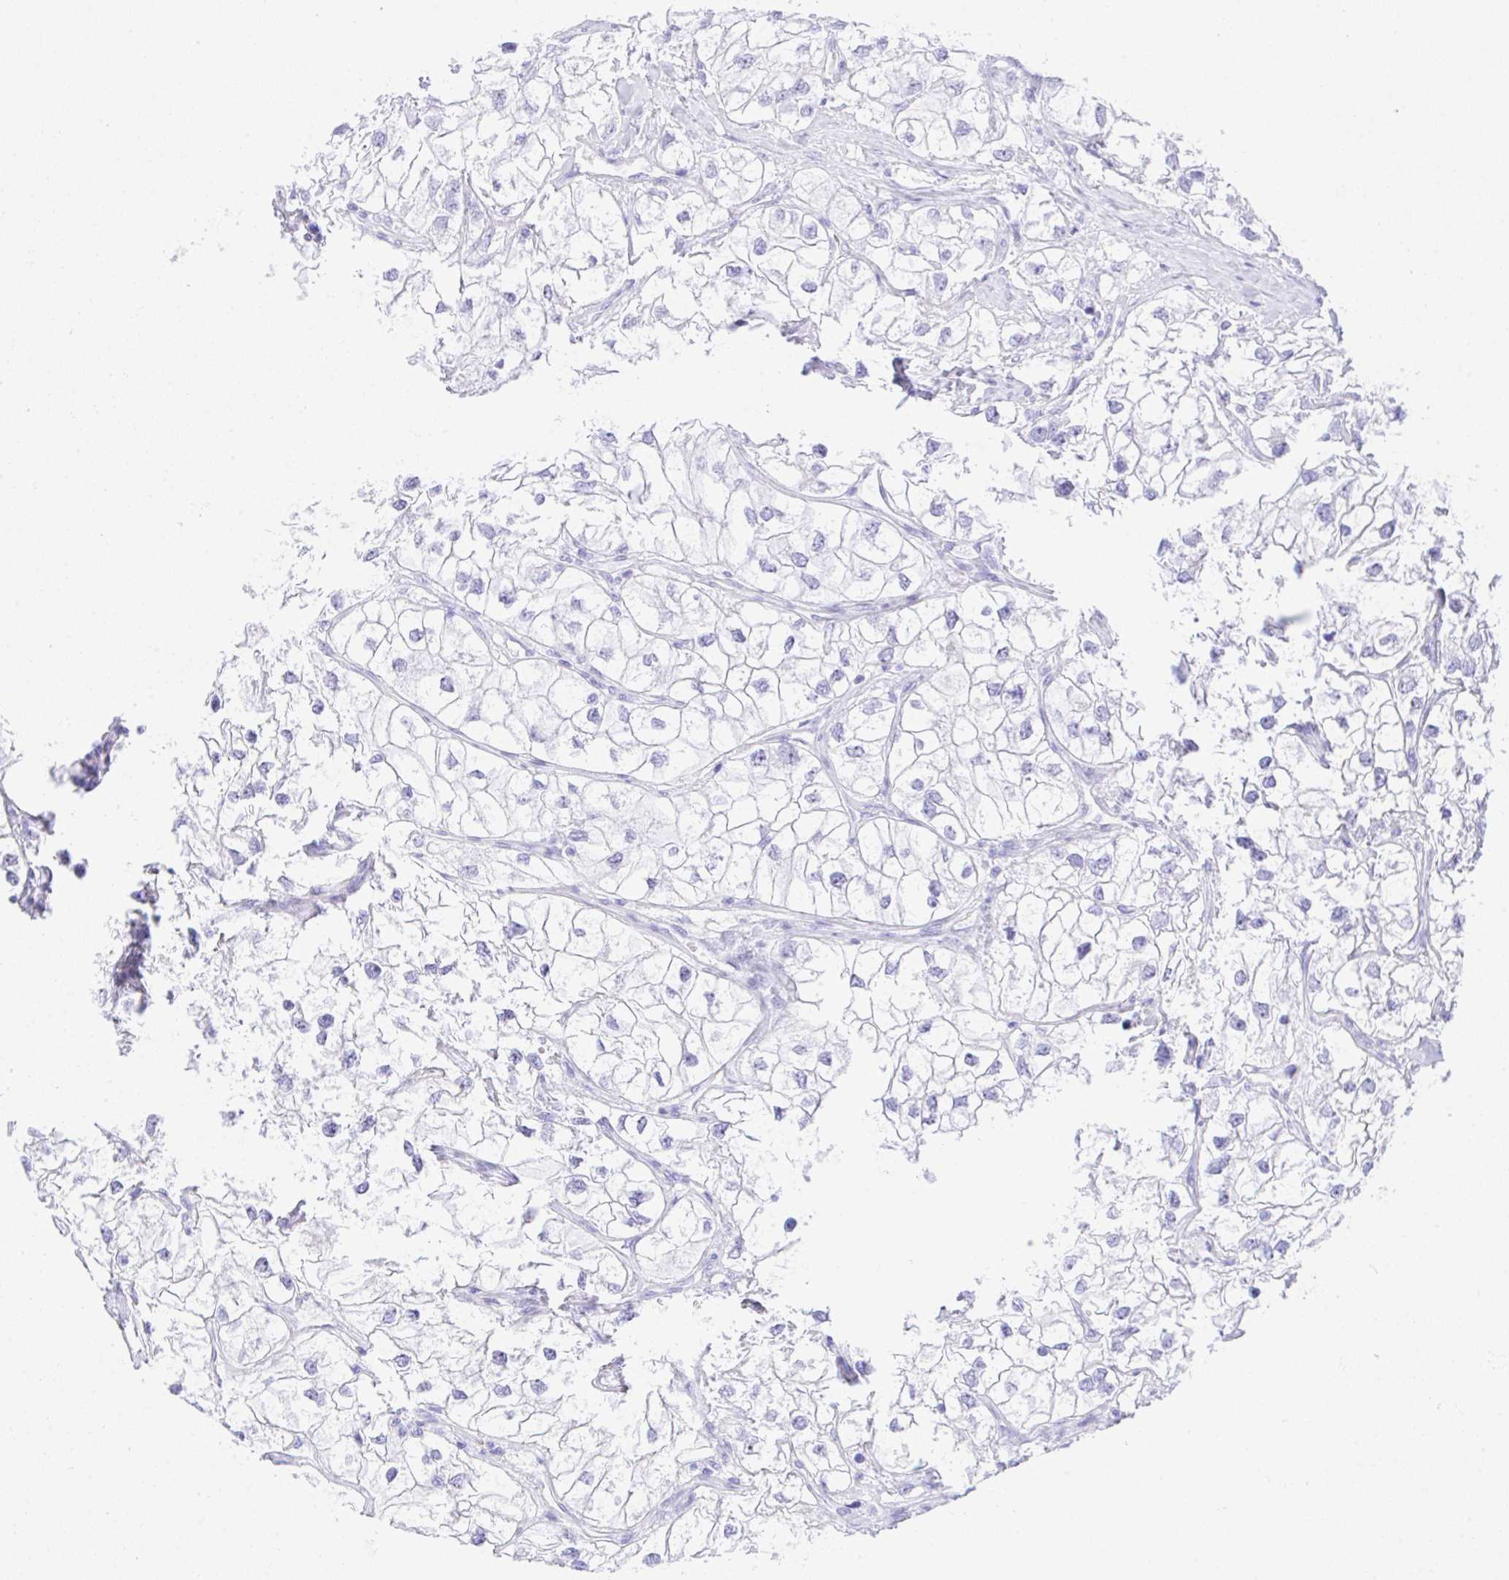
{"staining": {"intensity": "negative", "quantity": "none", "location": "none"}, "tissue": "renal cancer", "cell_type": "Tumor cells", "image_type": "cancer", "snomed": [{"axis": "morphology", "description": "Adenocarcinoma, NOS"}, {"axis": "topography", "description": "Kidney"}], "caption": "This micrograph is of renal cancer (adenocarcinoma) stained with IHC to label a protein in brown with the nuclei are counter-stained blue. There is no staining in tumor cells.", "gene": "SELENOV", "patient": {"sex": "male", "age": 59}}